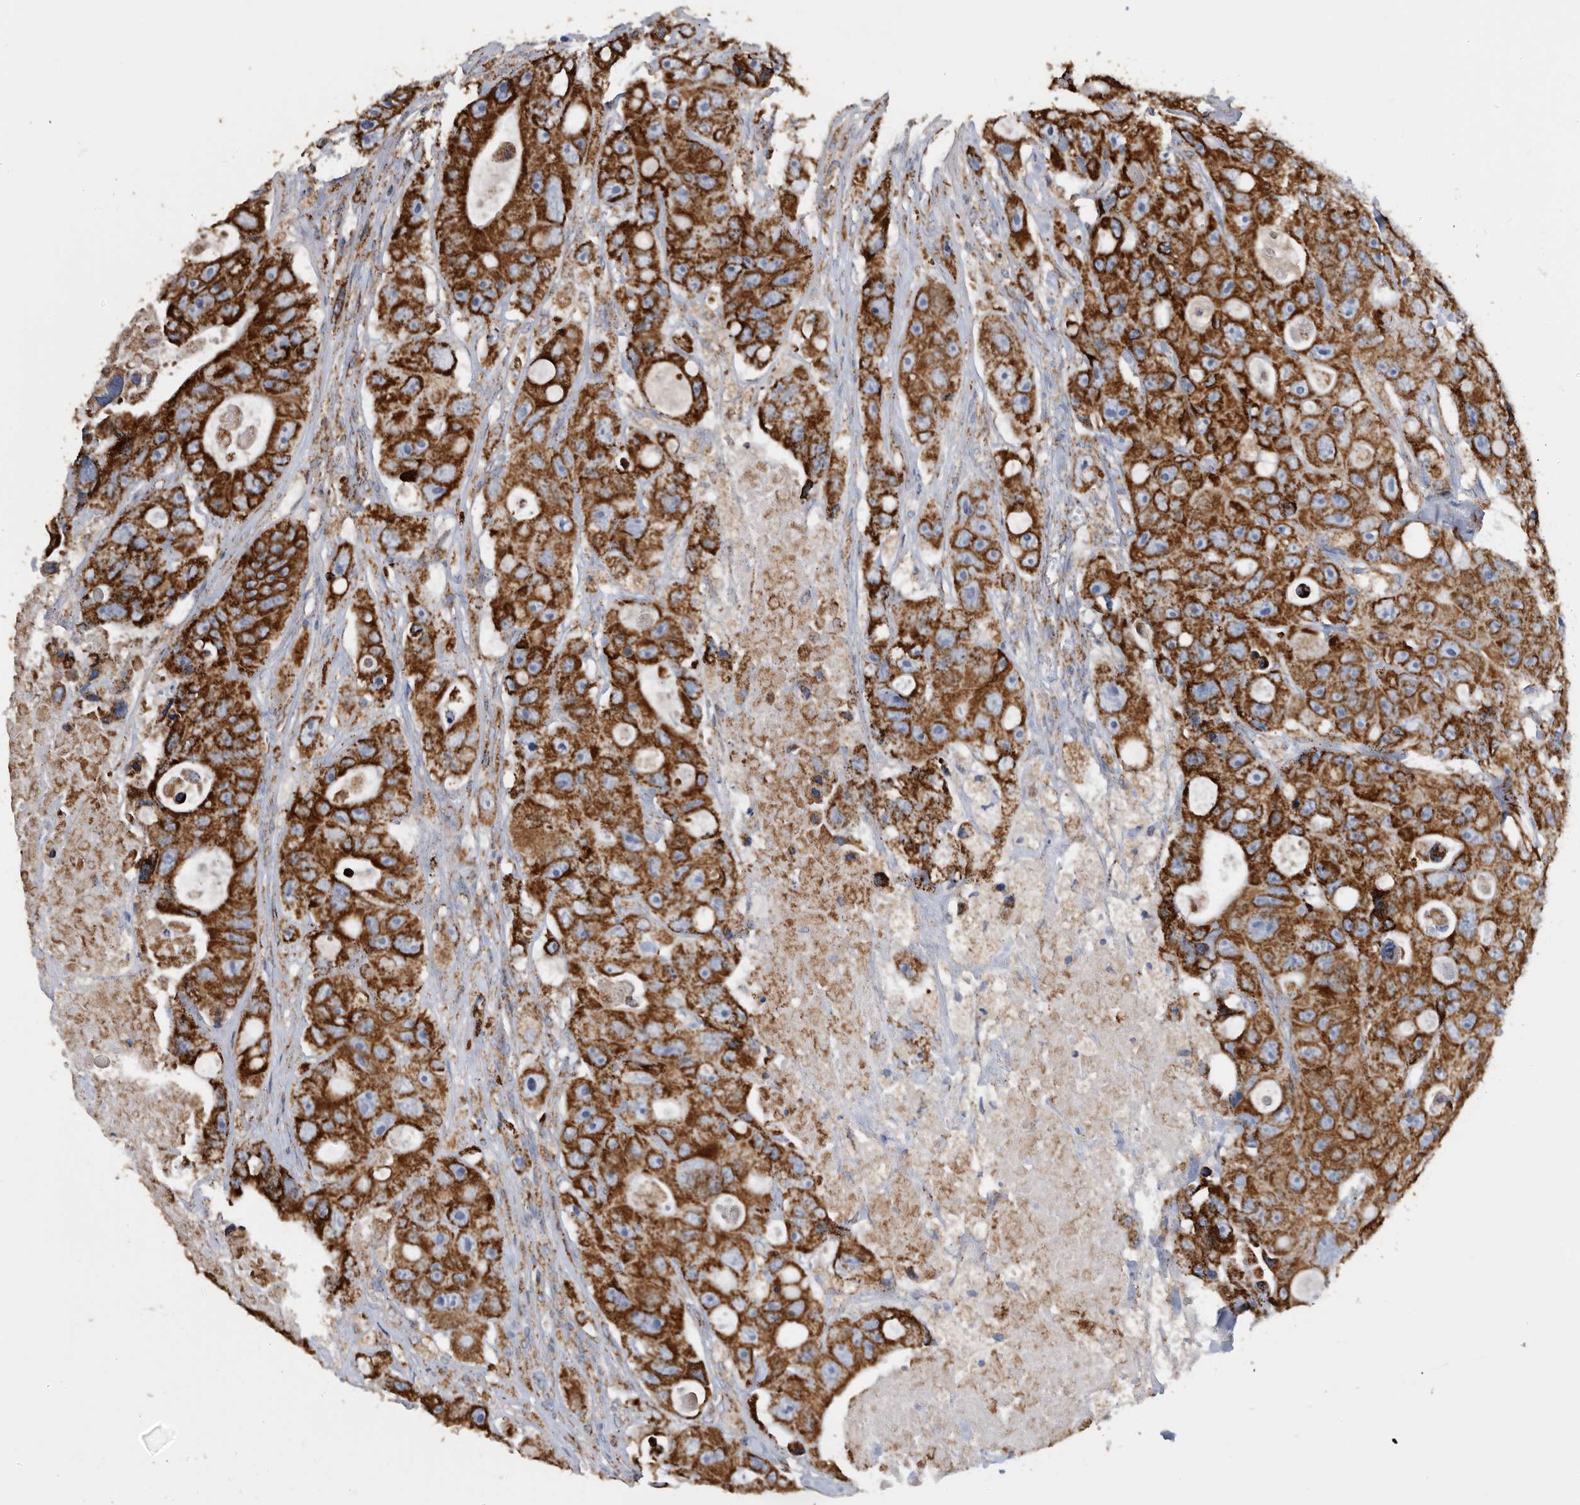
{"staining": {"intensity": "strong", "quantity": ">75%", "location": "cytoplasmic/membranous"}, "tissue": "colorectal cancer", "cell_type": "Tumor cells", "image_type": "cancer", "snomed": [{"axis": "morphology", "description": "Adenocarcinoma, NOS"}, {"axis": "topography", "description": "Colon"}], "caption": "Adenocarcinoma (colorectal) stained with DAB (3,3'-diaminobenzidine) immunohistochemistry exhibits high levels of strong cytoplasmic/membranous expression in about >75% of tumor cells. The protein of interest is shown in brown color, while the nuclei are stained blue.", "gene": "WFDC1", "patient": {"sex": "female", "age": 46}}